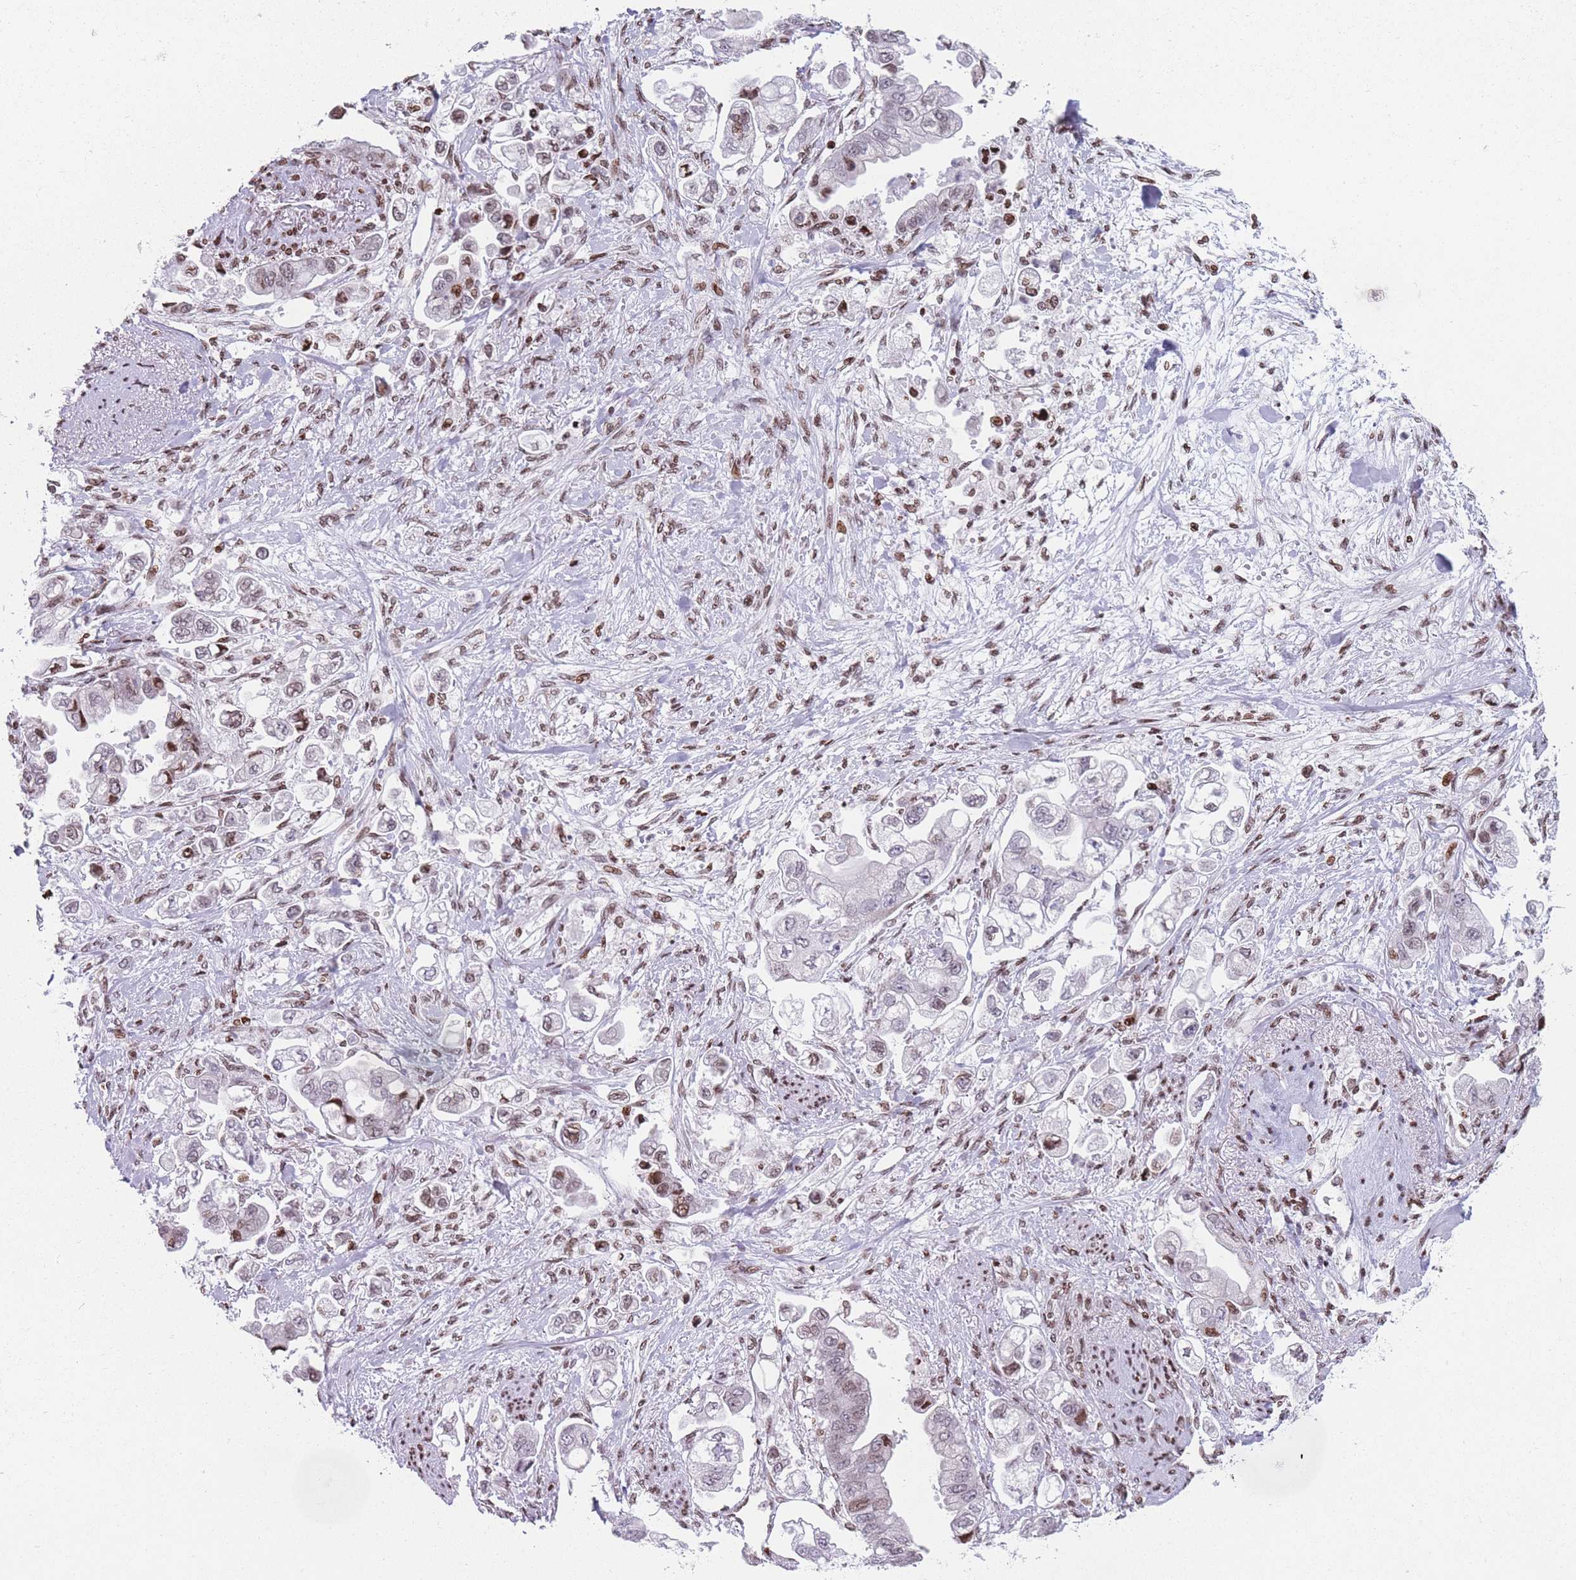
{"staining": {"intensity": "moderate", "quantity": "<25%", "location": "nuclear"}, "tissue": "stomach cancer", "cell_type": "Tumor cells", "image_type": "cancer", "snomed": [{"axis": "morphology", "description": "Adenocarcinoma, NOS"}, {"axis": "topography", "description": "Stomach"}], "caption": "Immunohistochemistry histopathology image of neoplastic tissue: human adenocarcinoma (stomach) stained using immunohistochemistry exhibits low levels of moderate protein expression localized specifically in the nuclear of tumor cells, appearing as a nuclear brown color.", "gene": "AK9", "patient": {"sex": "male", "age": 62}}